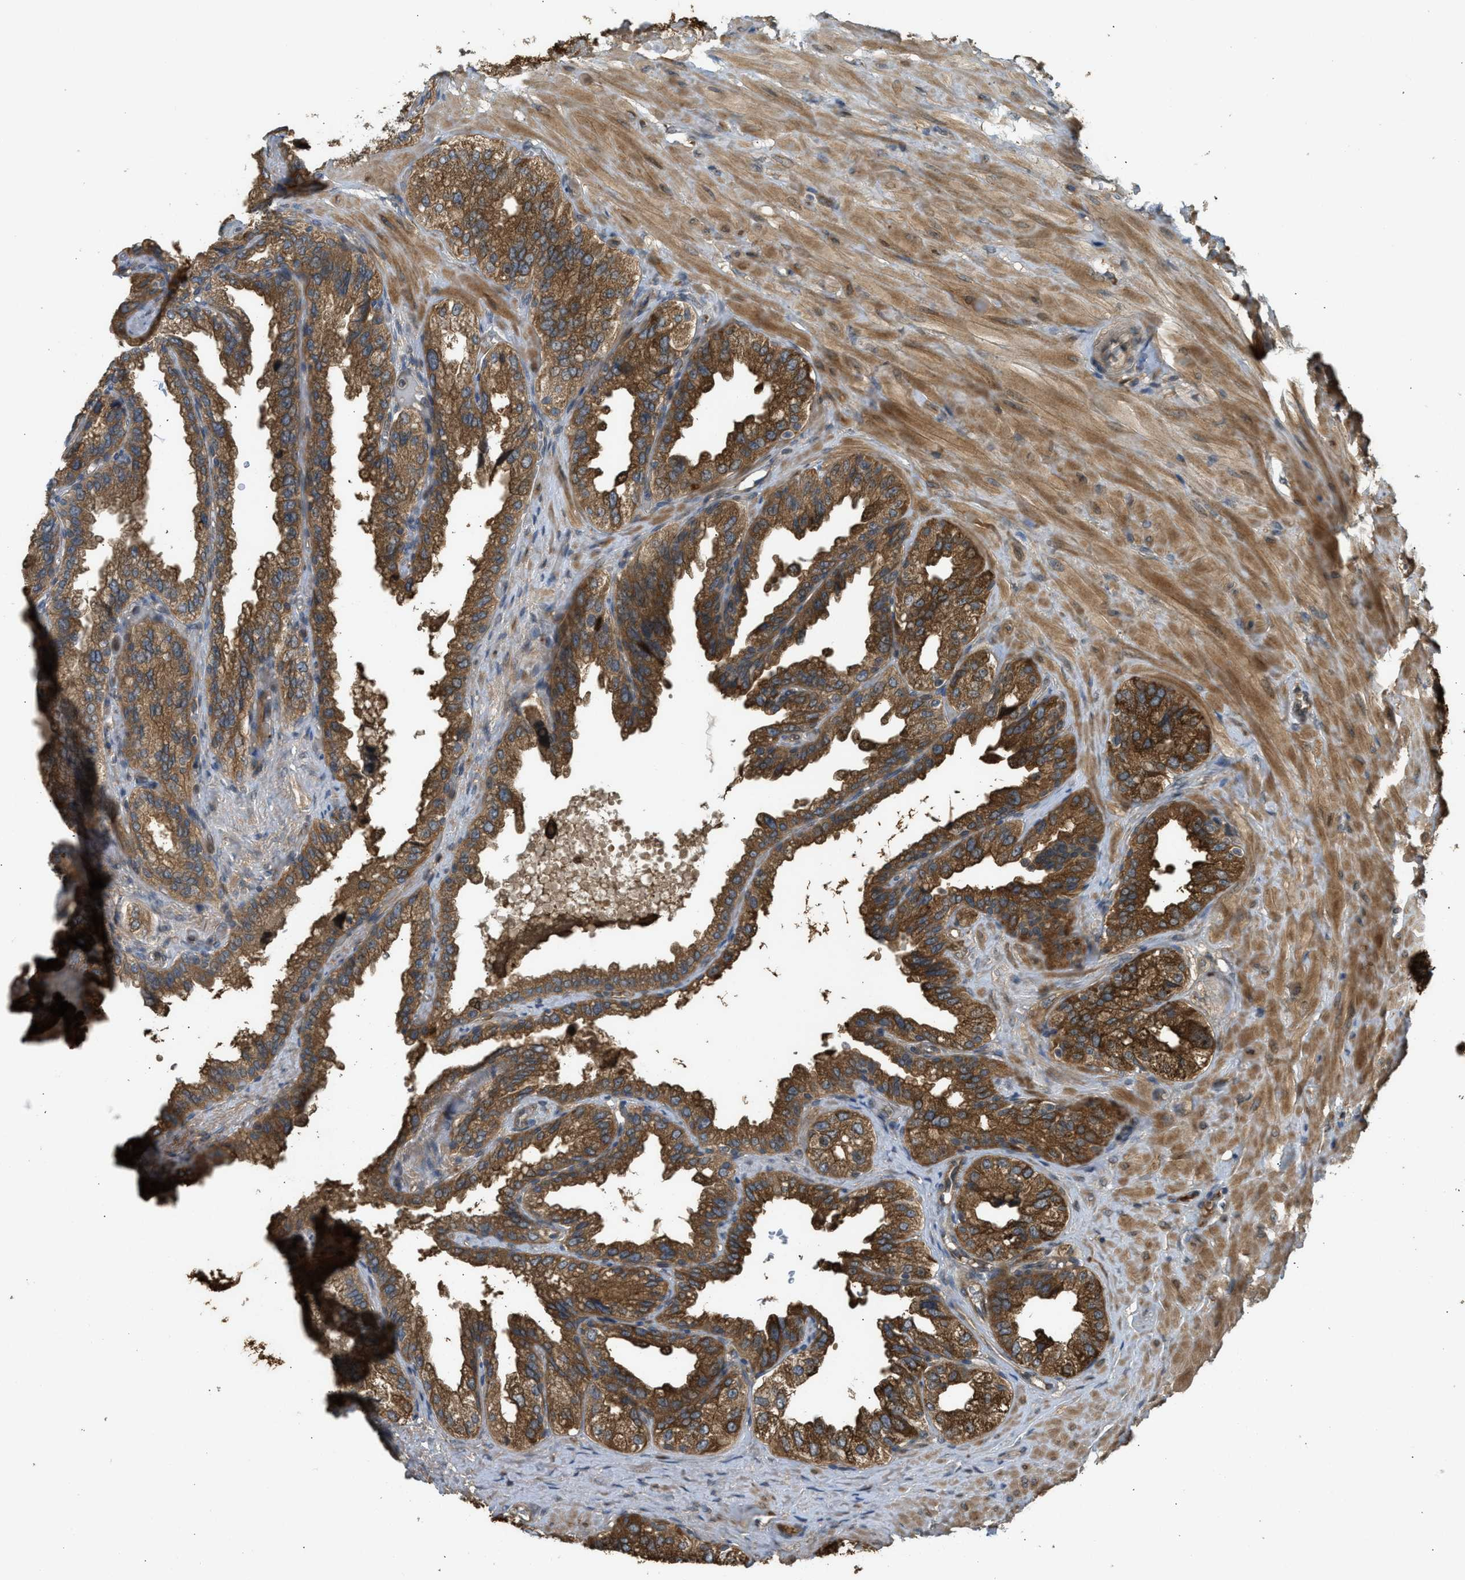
{"staining": {"intensity": "strong", "quantity": ">75%", "location": "cytoplasmic/membranous"}, "tissue": "seminal vesicle", "cell_type": "Glandular cells", "image_type": "normal", "snomed": [{"axis": "morphology", "description": "Normal tissue, NOS"}, {"axis": "topography", "description": "Seminal veicle"}], "caption": "Immunohistochemical staining of benign human seminal vesicle displays strong cytoplasmic/membranous protein expression in about >75% of glandular cells.", "gene": "ADCY8", "patient": {"sex": "male", "age": 68}}